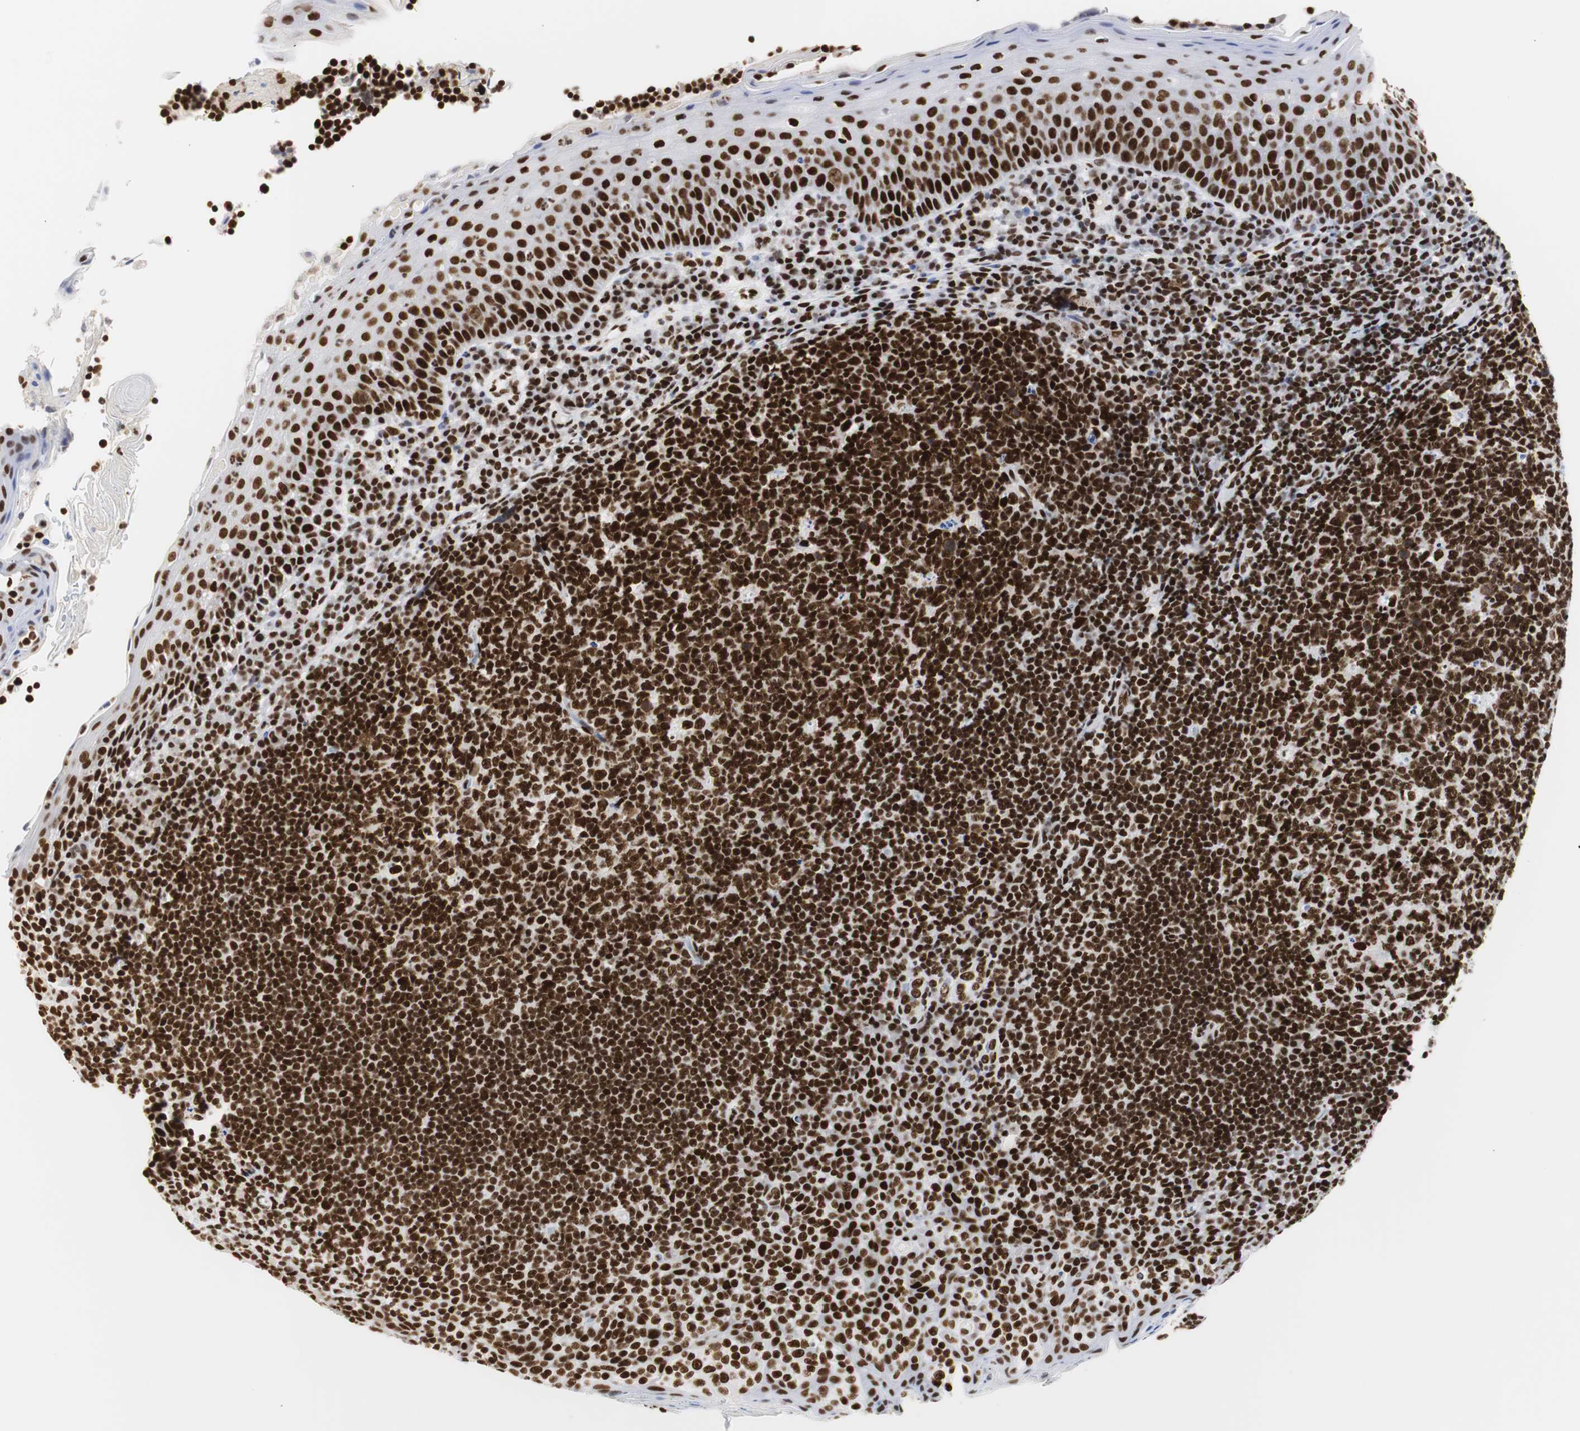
{"staining": {"intensity": "strong", "quantity": ">75%", "location": "nuclear"}, "tissue": "tonsil", "cell_type": "Germinal center cells", "image_type": "normal", "snomed": [{"axis": "morphology", "description": "Normal tissue, NOS"}, {"axis": "topography", "description": "Tonsil"}], "caption": "Immunohistochemistry (IHC) (DAB) staining of normal human tonsil displays strong nuclear protein staining in about >75% of germinal center cells. The staining was performed using DAB to visualize the protein expression in brown, while the nuclei were stained in blue with hematoxylin (Magnification: 20x).", "gene": "HNRNPH2", "patient": {"sex": "male", "age": 17}}